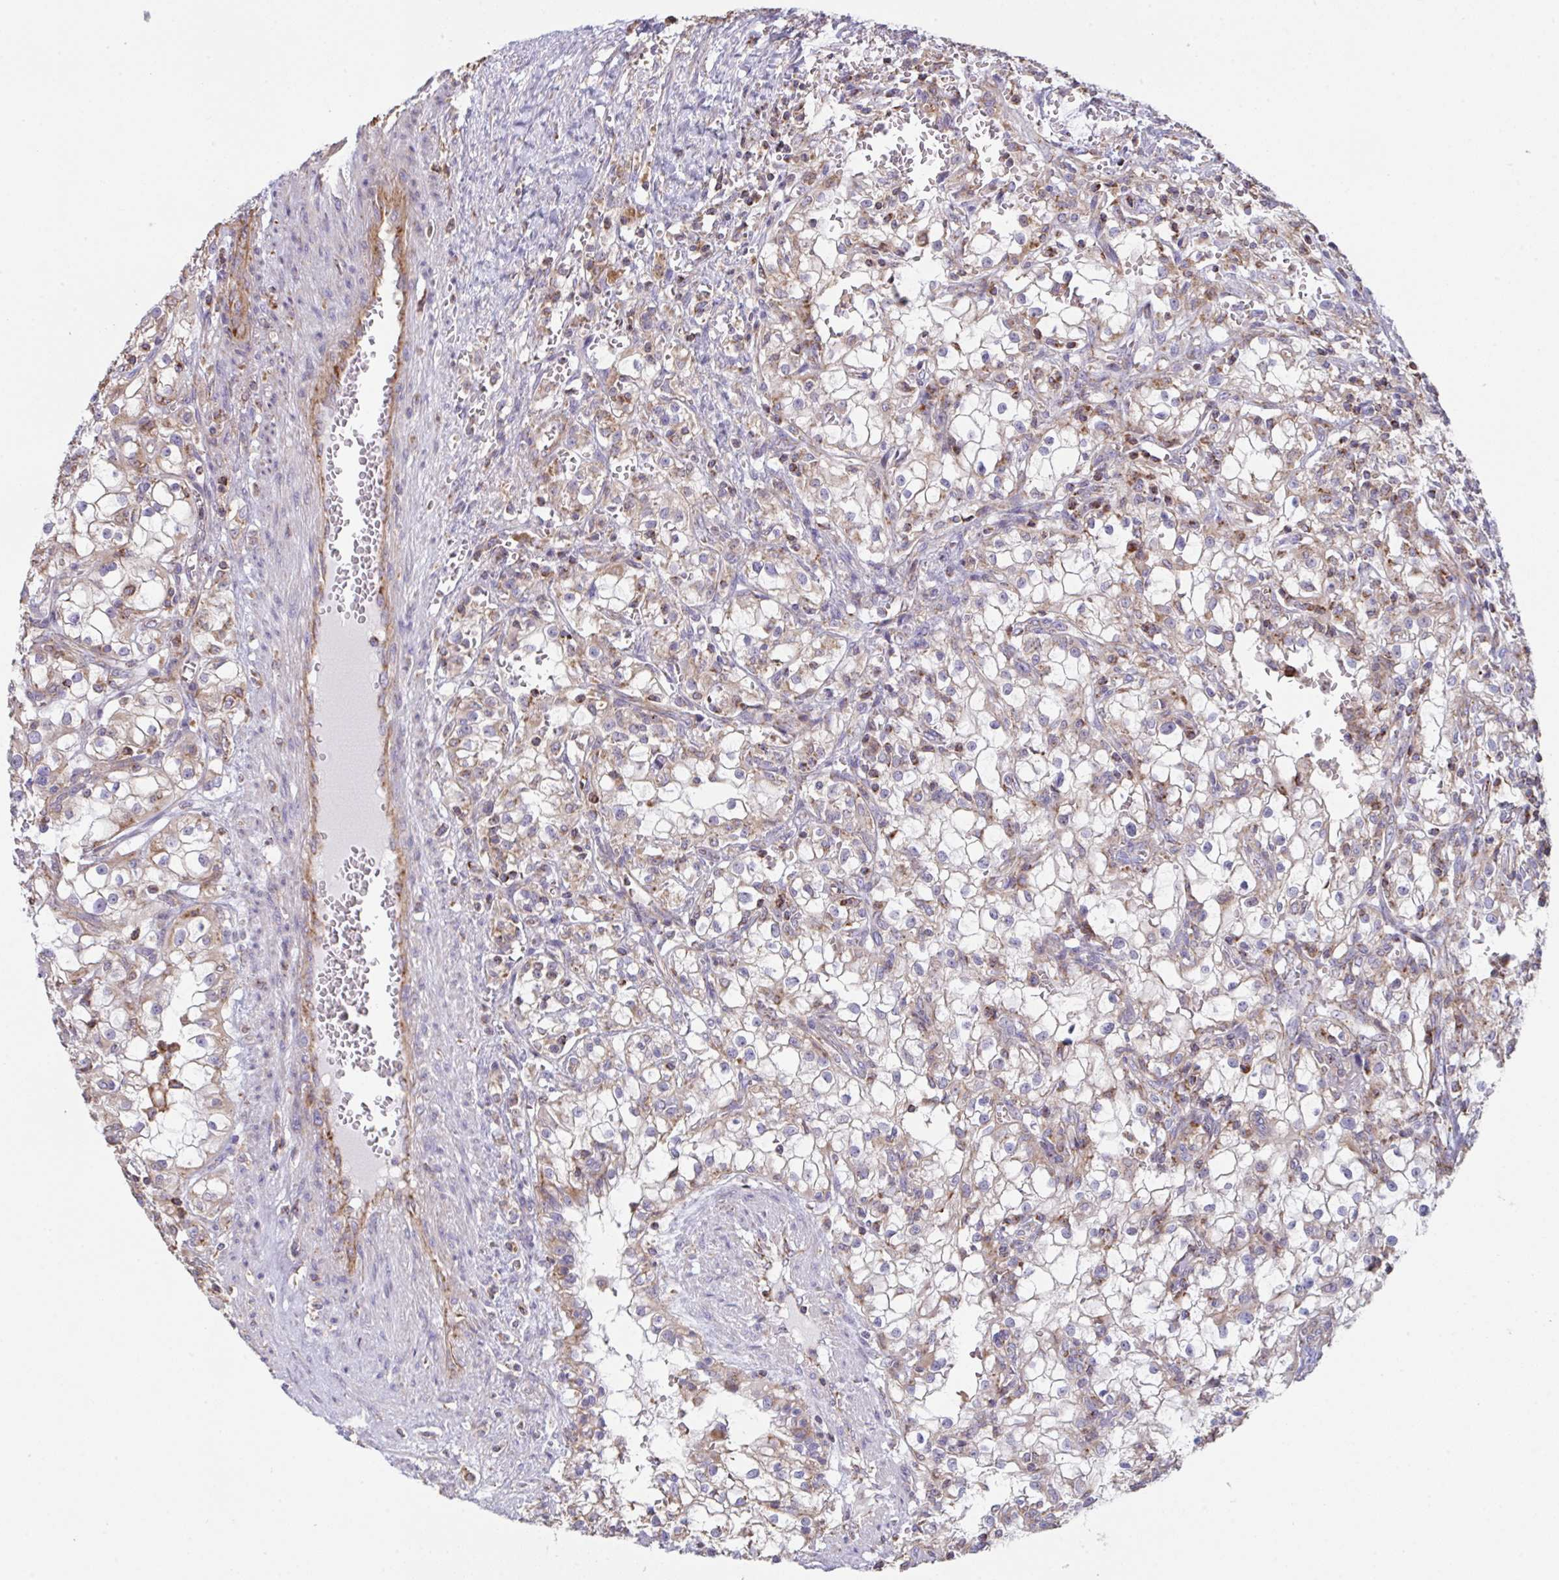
{"staining": {"intensity": "weak", "quantity": "25%-75%", "location": "cytoplasmic/membranous"}, "tissue": "renal cancer", "cell_type": "Tumor cells", "image_type": "cancer", "snomed": [{"axis": "morphology", "description": "Adenocarcinoma, NOS"}, {"axis": "topography", "description": "Kidney"}], "caption": "Adenocarcinoma (renal) was stained to show a protein in brown. There is low levels of weak cytoplasmic/membranous positivity in about 25%-75% of tumor cells.", "gene": "MICOS10", "patient": {"sex": "female", "age": 74}}